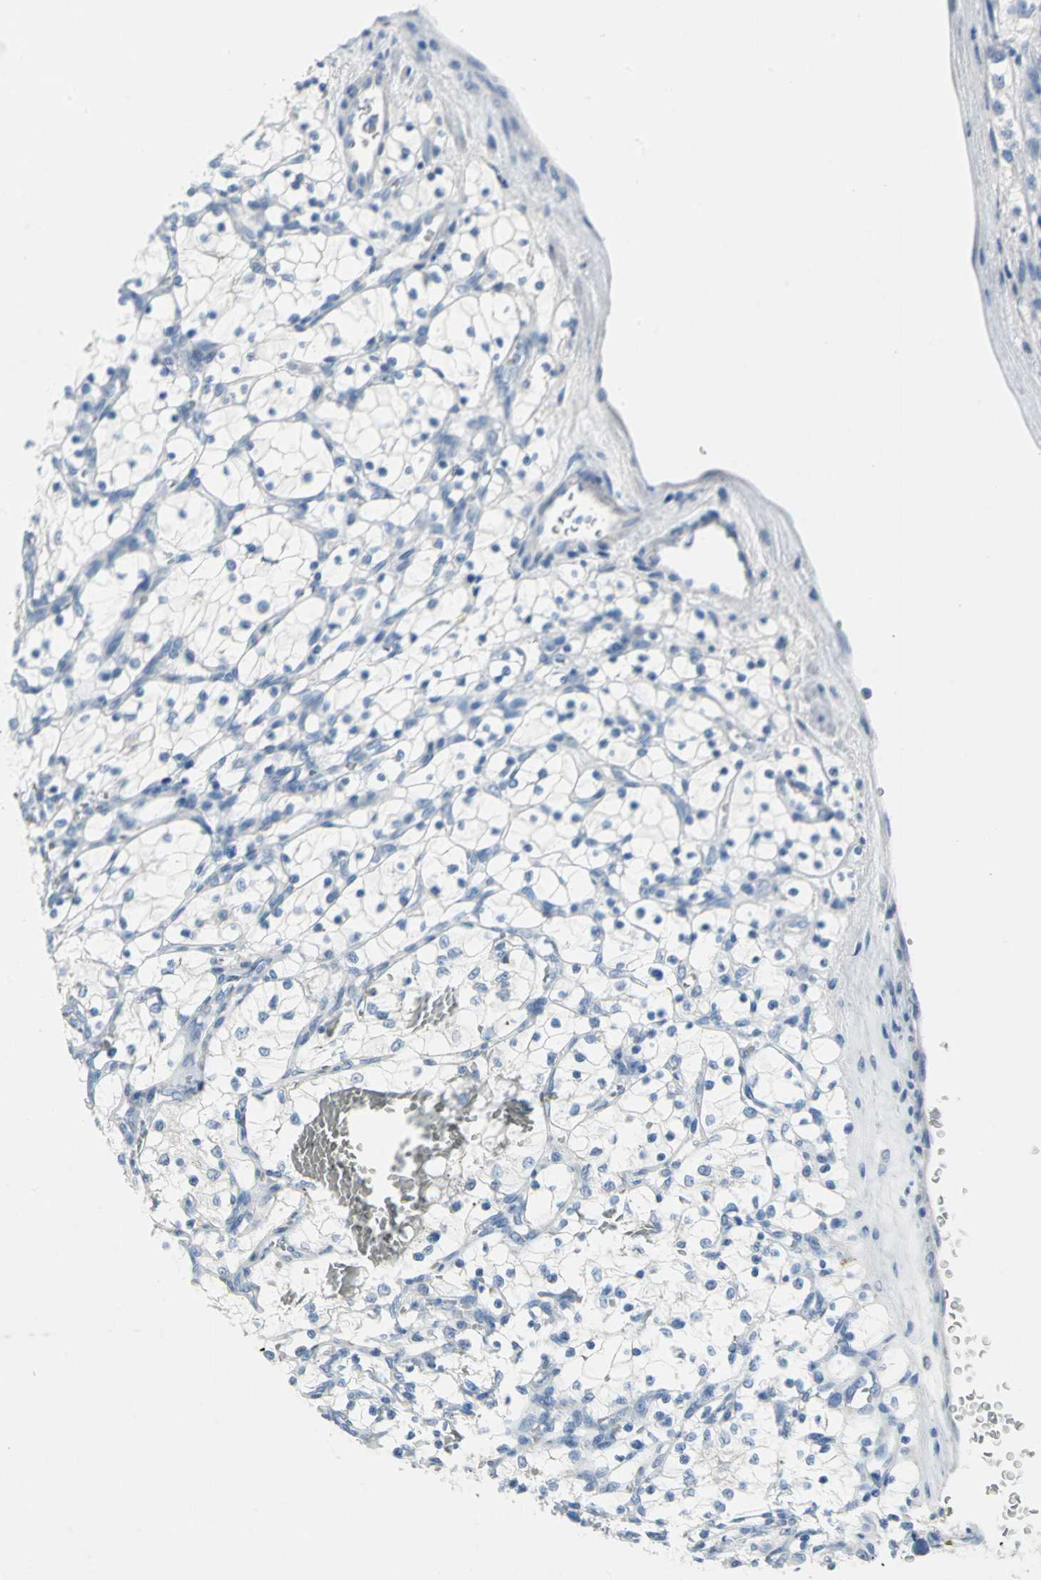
{"staining": {"intensity": "negative", "quantity": "none", "location": "none"}, "tissue": "renal cancer", "cell_type": "Tumor cells", "image_type": "cancer", "snomed": [{"axis": "morphology", "description": "Adenocarcinoma, NOS"}, {"axis": "topography", "description": "Kidney"}], "caption": "There is no significant staining in tumor cells of renal adenocarcinoma.", "gene": "PTGDS", "patient": {"sex": "female", "age": 69}}